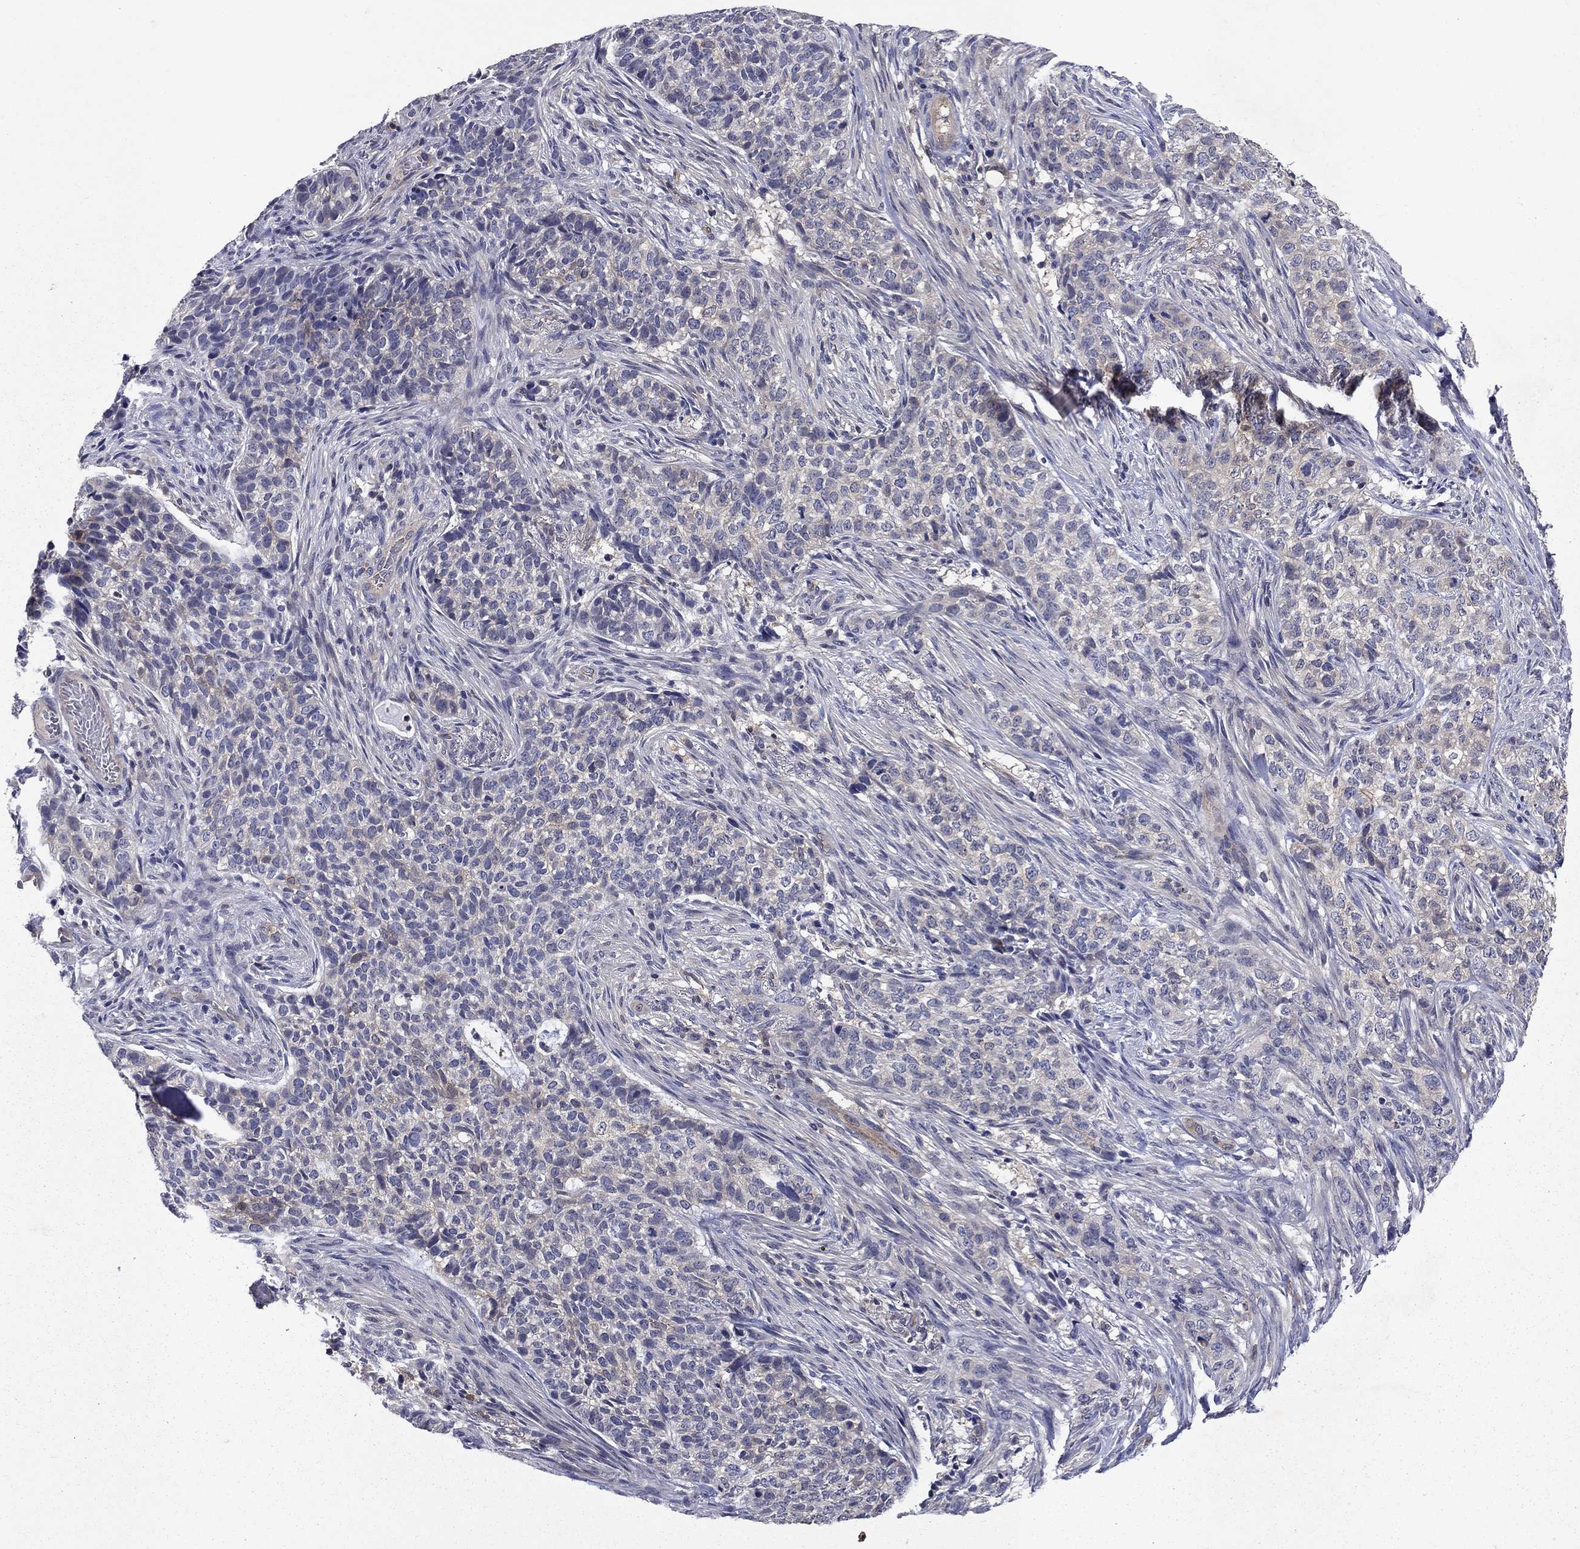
{"staining": {"intensity": "negative", "quantity": "none", "location": "none"}, "tissue": "skin cancer", "cell_type": "Tumor cells", "image_type": "cancer", "snomed": [{"axis": "morphology", "description": "Basal cell carcinoma"}, {"axis": "topography", "description": "Skin"}], "caption": "This is a image of immunohistochemistry staining of skin cancer, which shows no staining in tumor cells.", "gene": "GLTP", "patient": {"sex": "female", "age": 69}}